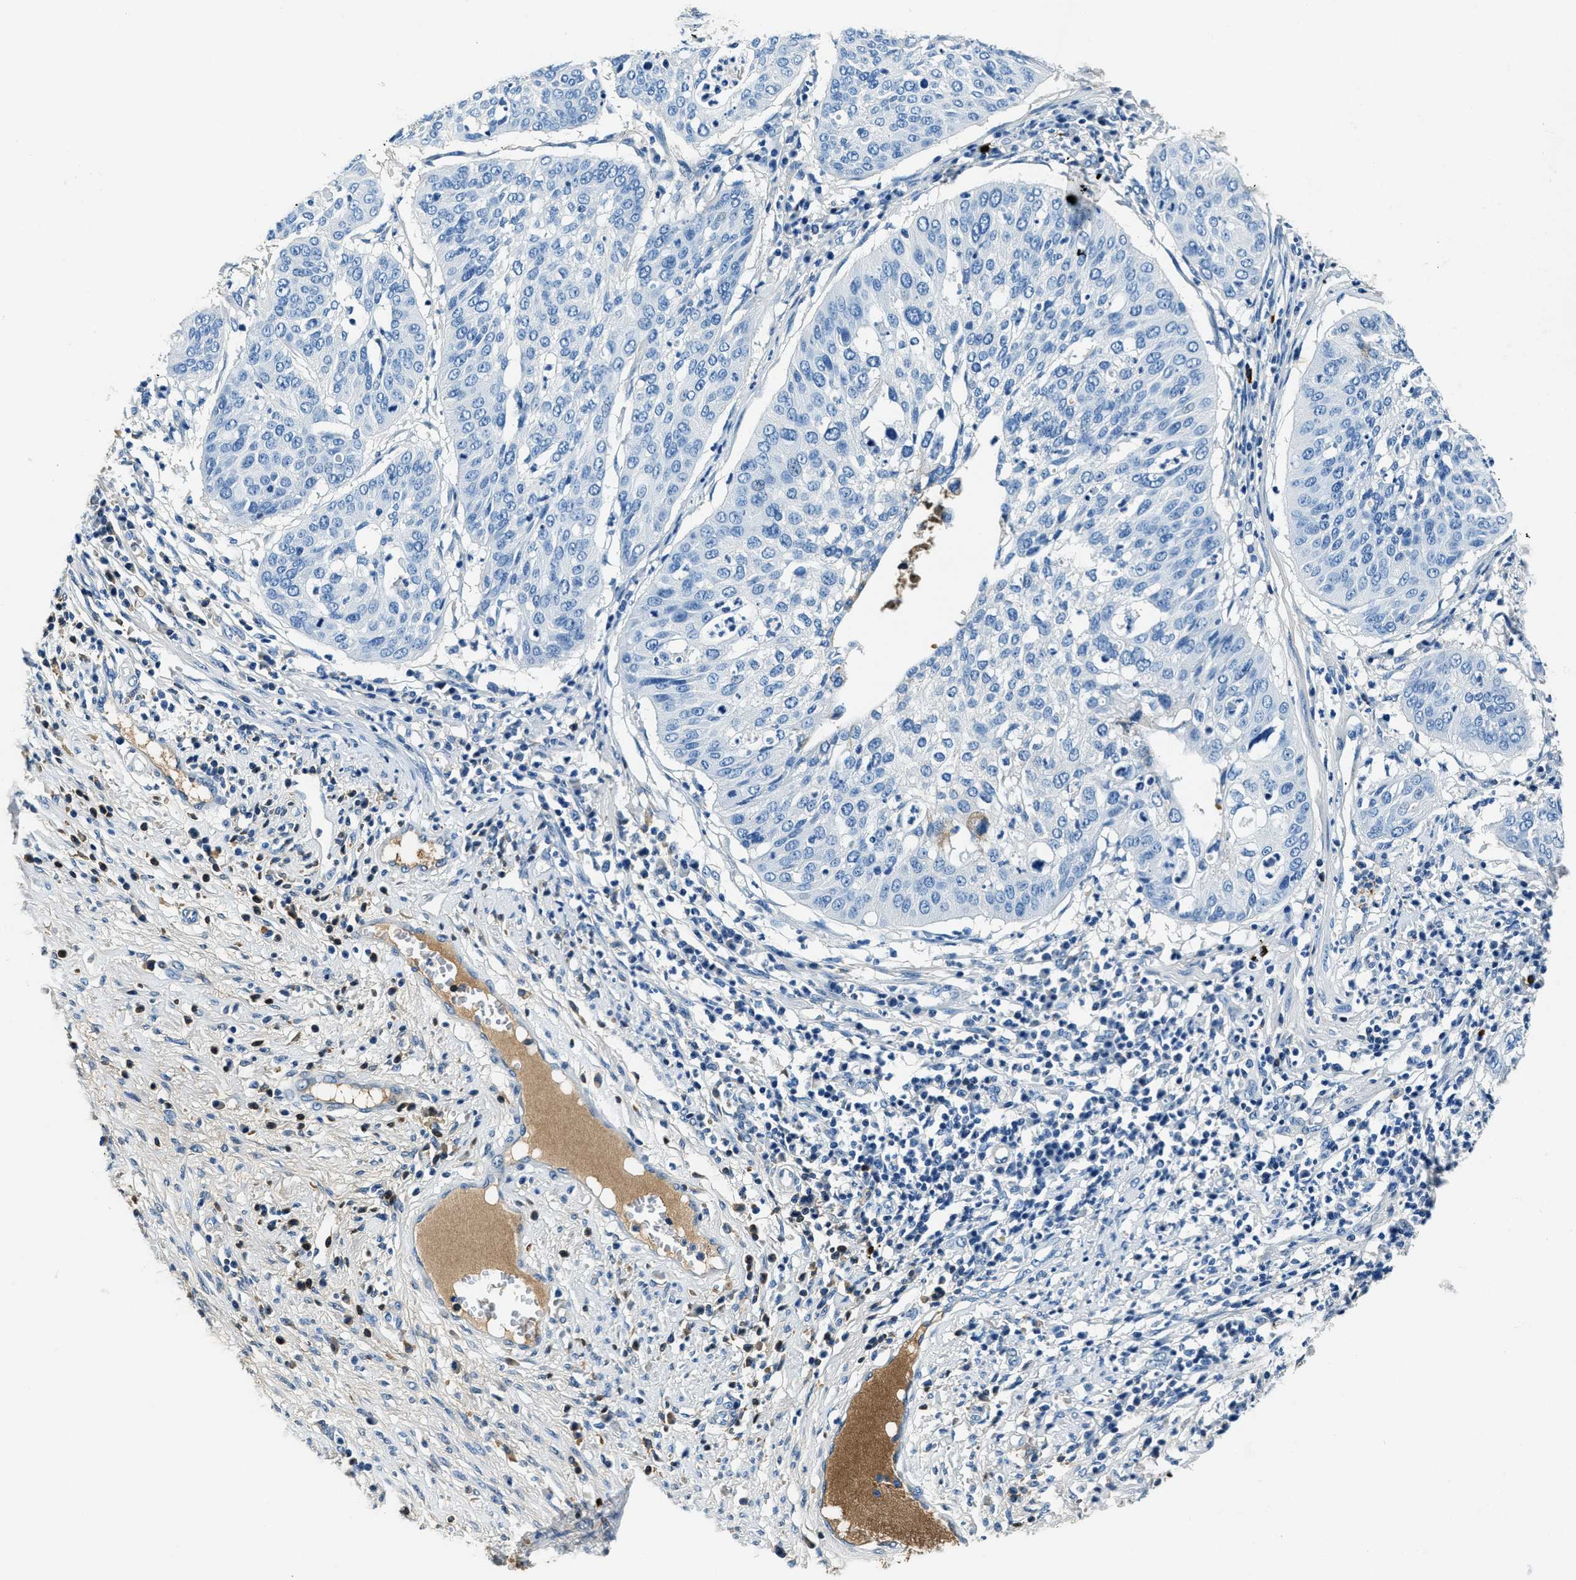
{"staining": {"intensity": "negative", "quantity": "none", "location": "none"}, "tissue": "cervical cancer", "cell_type": "Tumor cells", "image_type": "cancer", "snomed": [{"axis": "morphology", "description": "Normal tissue, NOS"}, {"axis": "morphology", "description": "Squamous cell carcinoma, NOS"}, {"axis": "topography", "description": "Cervix"}], "caption": "Immunohistochemistry (IHC) image of cervical cancer (squamous cell carcinoma) stained for a protein (brown), which reveals no staining in tumor cells.", "gene": "TMEM186", "patient": {"sex": "female", "age": 39}}